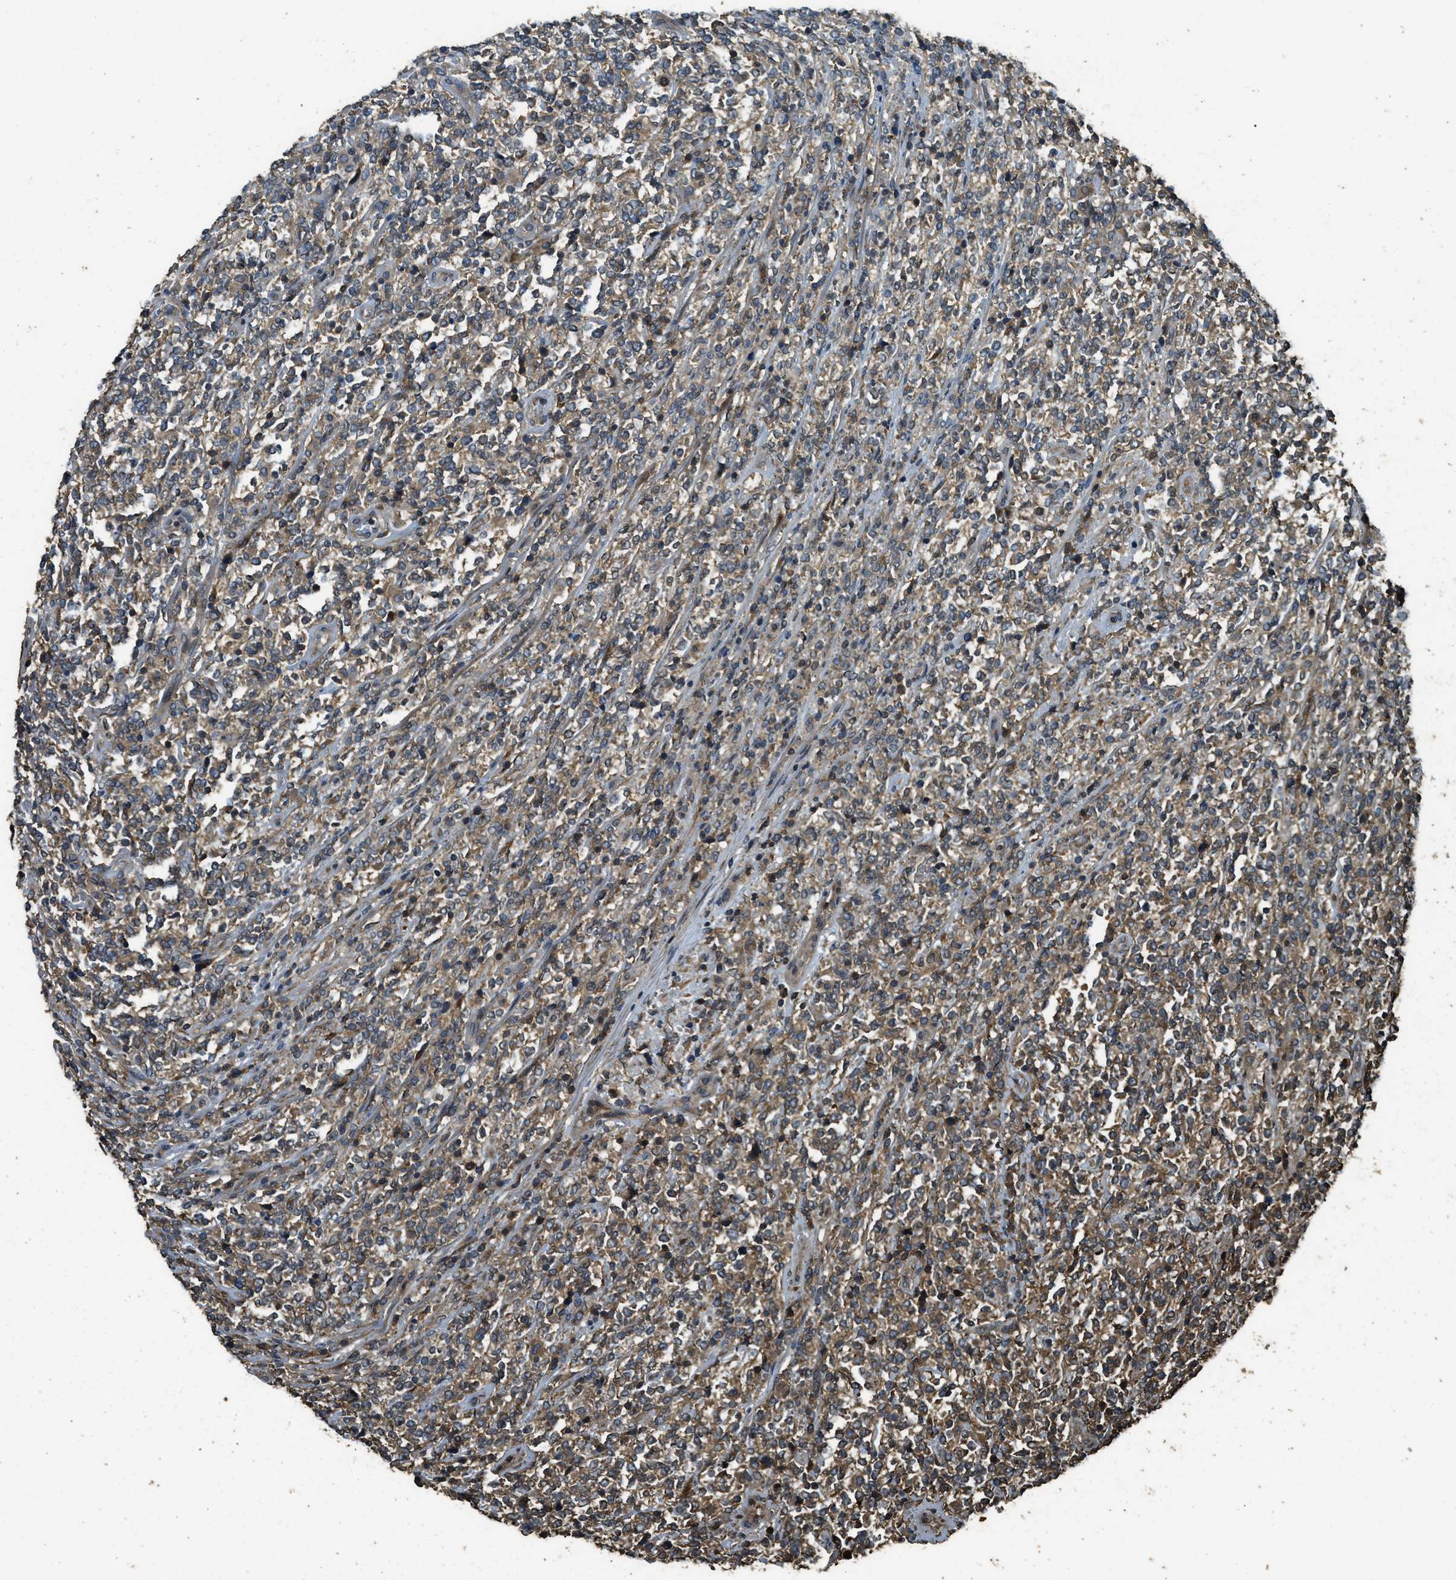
{"staining": {"intensity": "moderate", "quantity": ">75%", "location": "cytoplasmic/membranous"}, "tissue": "lymphoma", "cell_type": "Tumor cells", "image_type": "cancer", "snomed": [{"axis": "morphology", "description": "Malignant lymphoma, non-Hodgkin's type, High grade"}, {"axis": "topography", "description": "Soft tissue"}], "caption": "The immunohistochemical stain highlights moderate cytoplasmic/membranous expression in tumor cells of lymphoma tissue.", "gene": "PPP6R3", "patient": {"sex": "male", "age": 18}}